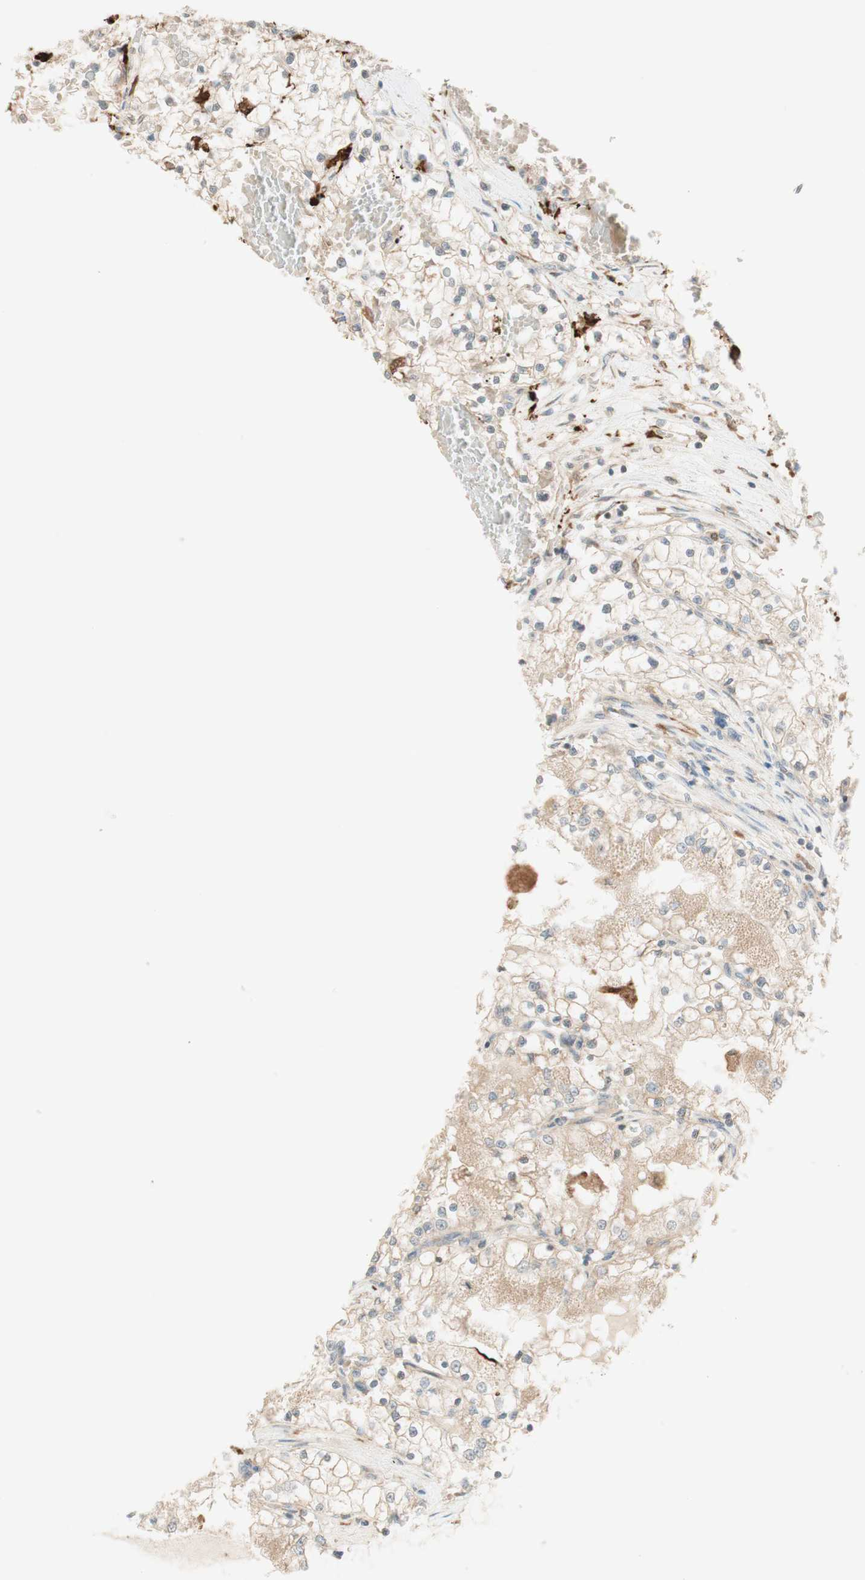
{"staining": {"intensity": "weak", "quantity": ">75%", "location": "cytoplasmic/membranous"}, "tissue": "renal cancer", "cell_type": "Tumor cells", "image_type": "cancer", "snomed": [{"axis": "morphology", "description": "Adenocarcinoma, NOS"}, {"axis": "topography", "description": "Kidney"}], "caption": "Tumor cells display low levels of weak cytoplasmic/membranous expression in approximately >75% of cells in renal cancer. (Stains: DAB (3,3'-diaminobenzidine) in brown, nuclei in blue, Microscopy: brightfield microscopy at high magnification).", "gene": "CLCN2", "patient": {"sex": "male", "age": 68}}